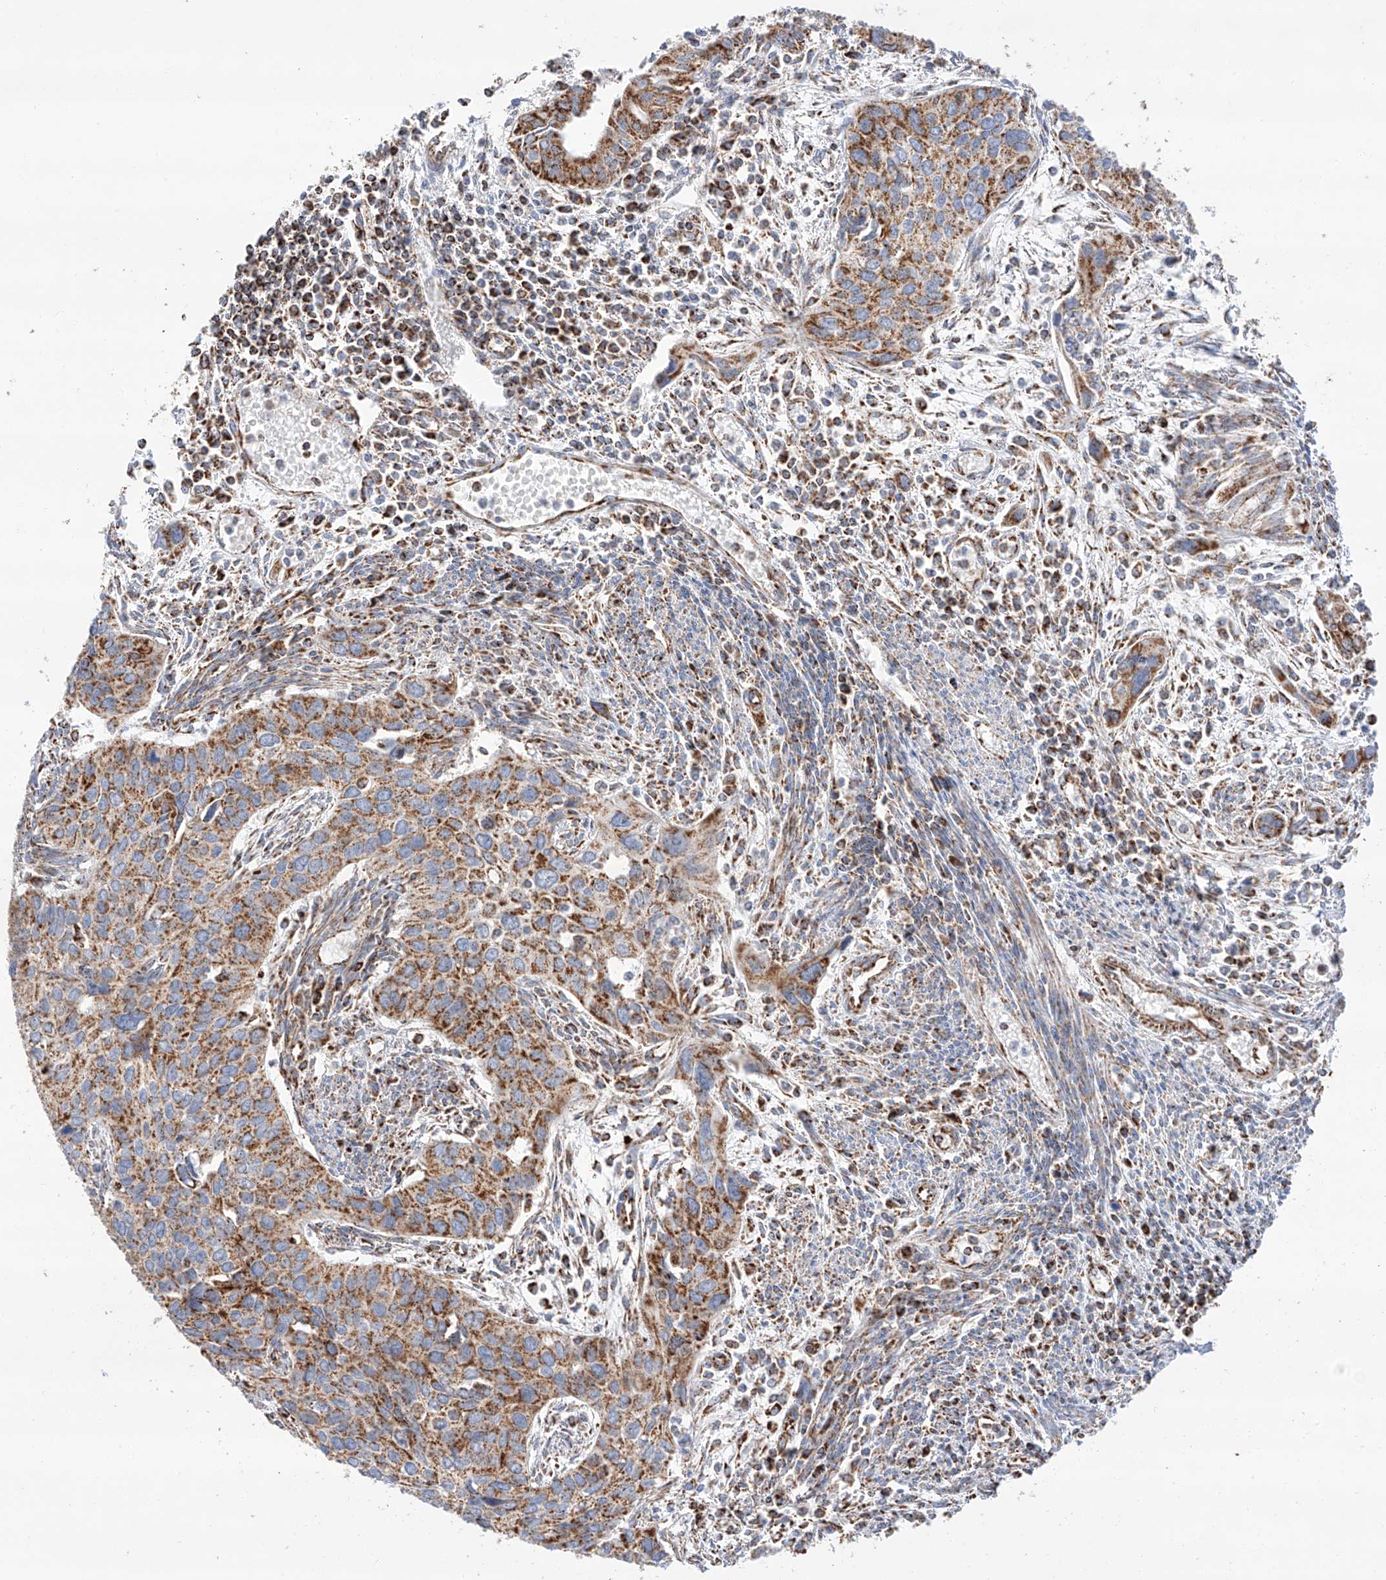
{"staining": {"intensity": "moderate", "quantity": ">75%", "location": "cytoplasmic/membranous"}, "tissue": "cervical cancer", "cell_type": "Tumor cells", "image_type": "cancer", "snomed": [{"axis": "morphology", "description": "Squamous cell carcinoma, NOS"}, {"axis": "topography", "description": "Cervix"}], "caption": "A high-resolution photomicrograph shows immunohistochemistry staining of cervical cancer (squamous cell carcinoma), which demonstrates moderate cytoplasmic/membranous positivity in about >75% of tumor cells. Using DAB (3,3'-diaminobenzidine) (brown) and hematoxylin (blue) stains, captured at high magnification using brightfield microscopy.", "gene": "TTC27", "patient": {"sex": "female", "age": 55}}